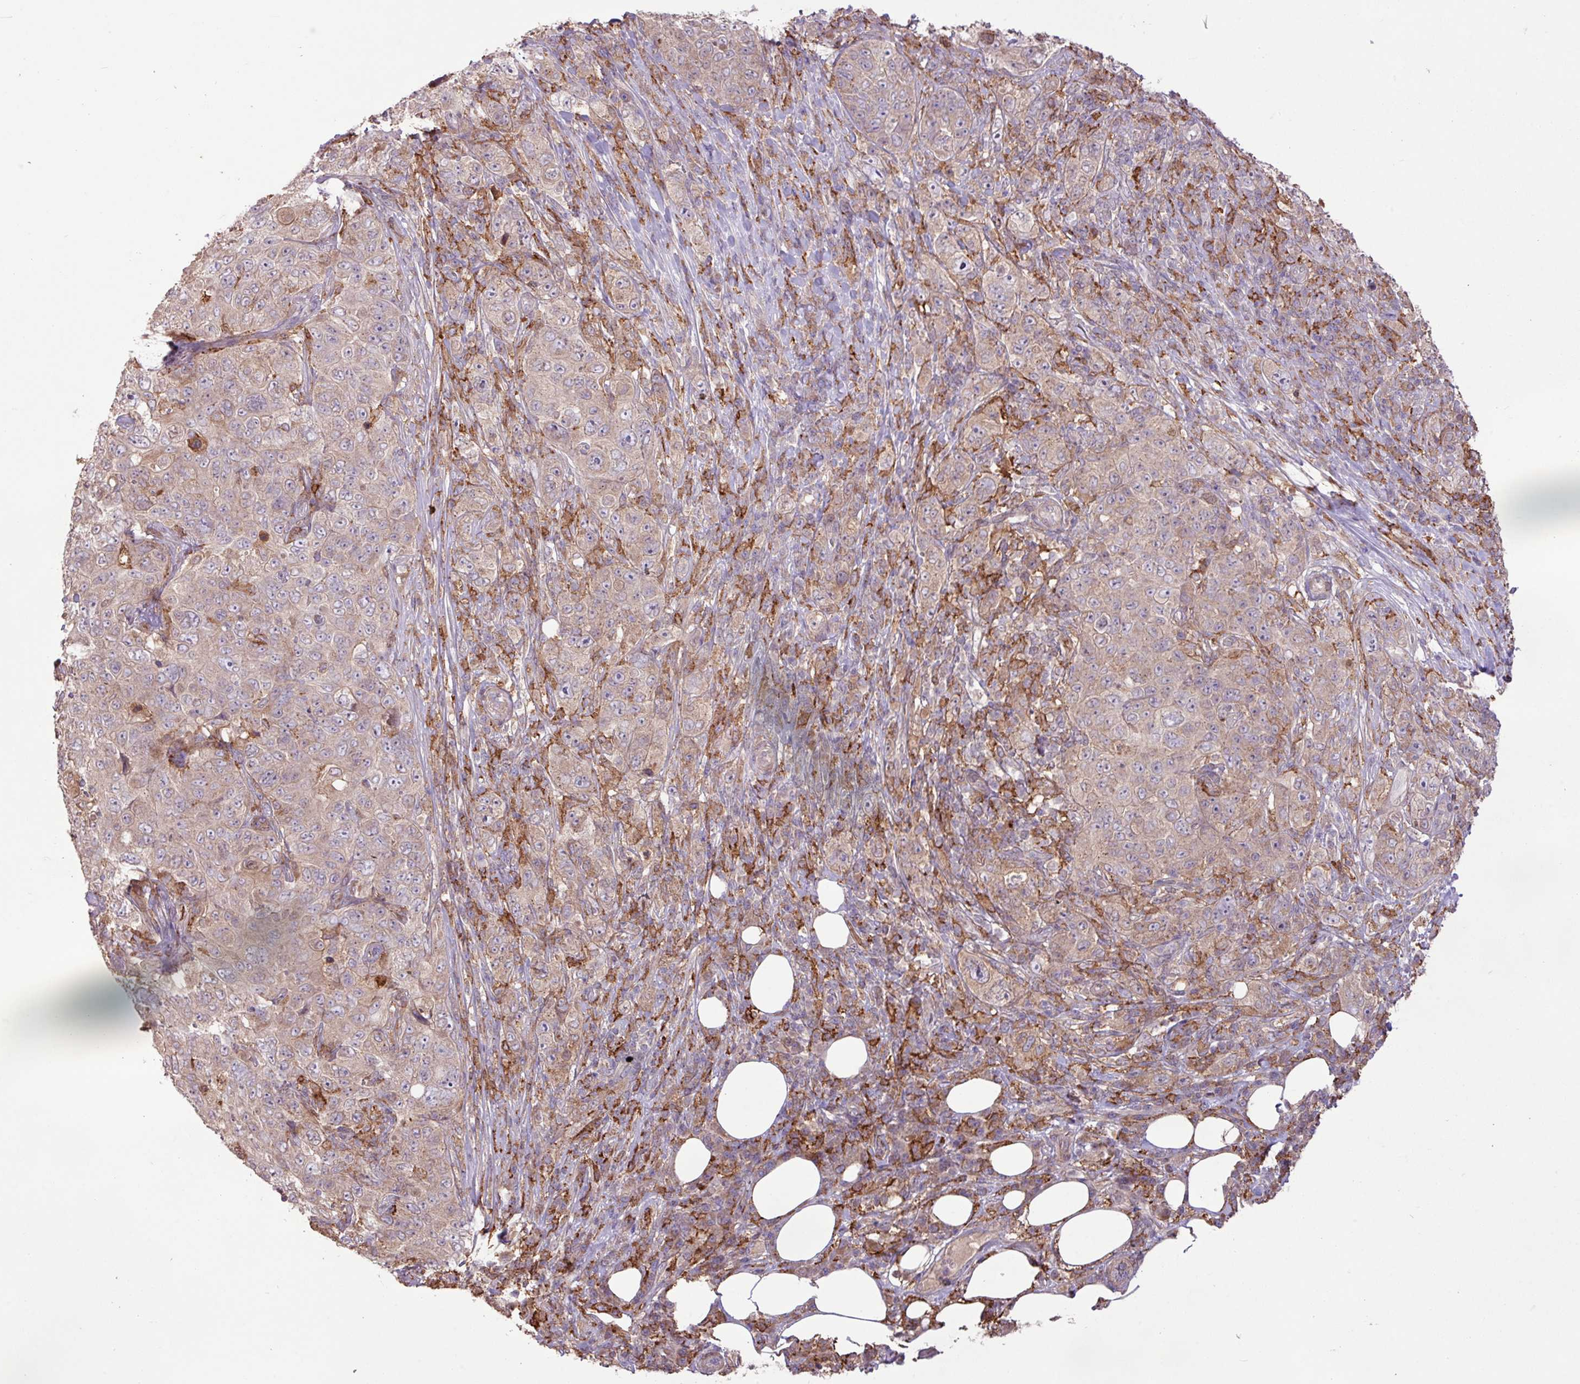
{"staining": {"intensity": "weak", "quantity": "25%-75%", "location": "cytoplasmic/membranous"}, "tissue": "pancreatic cancer", "cell_type": "Tumor cells", "image_type": "cancer", "snomed": [{"axis": "morphology", "description": "Adenocarcinoma, NOS"}, {"axis": "topography", "description": "Pancreas"}], "caption": "The histopathology image reveals immunohistochemical staining of adenocarcinoma (pancreatic). There is weak cytoplasmic/membranous positivity is appreciated in about 25%-75% of tumor cells.", "gene": "ARHGEF25", "patient": {"sex": "male", "age": 68}}